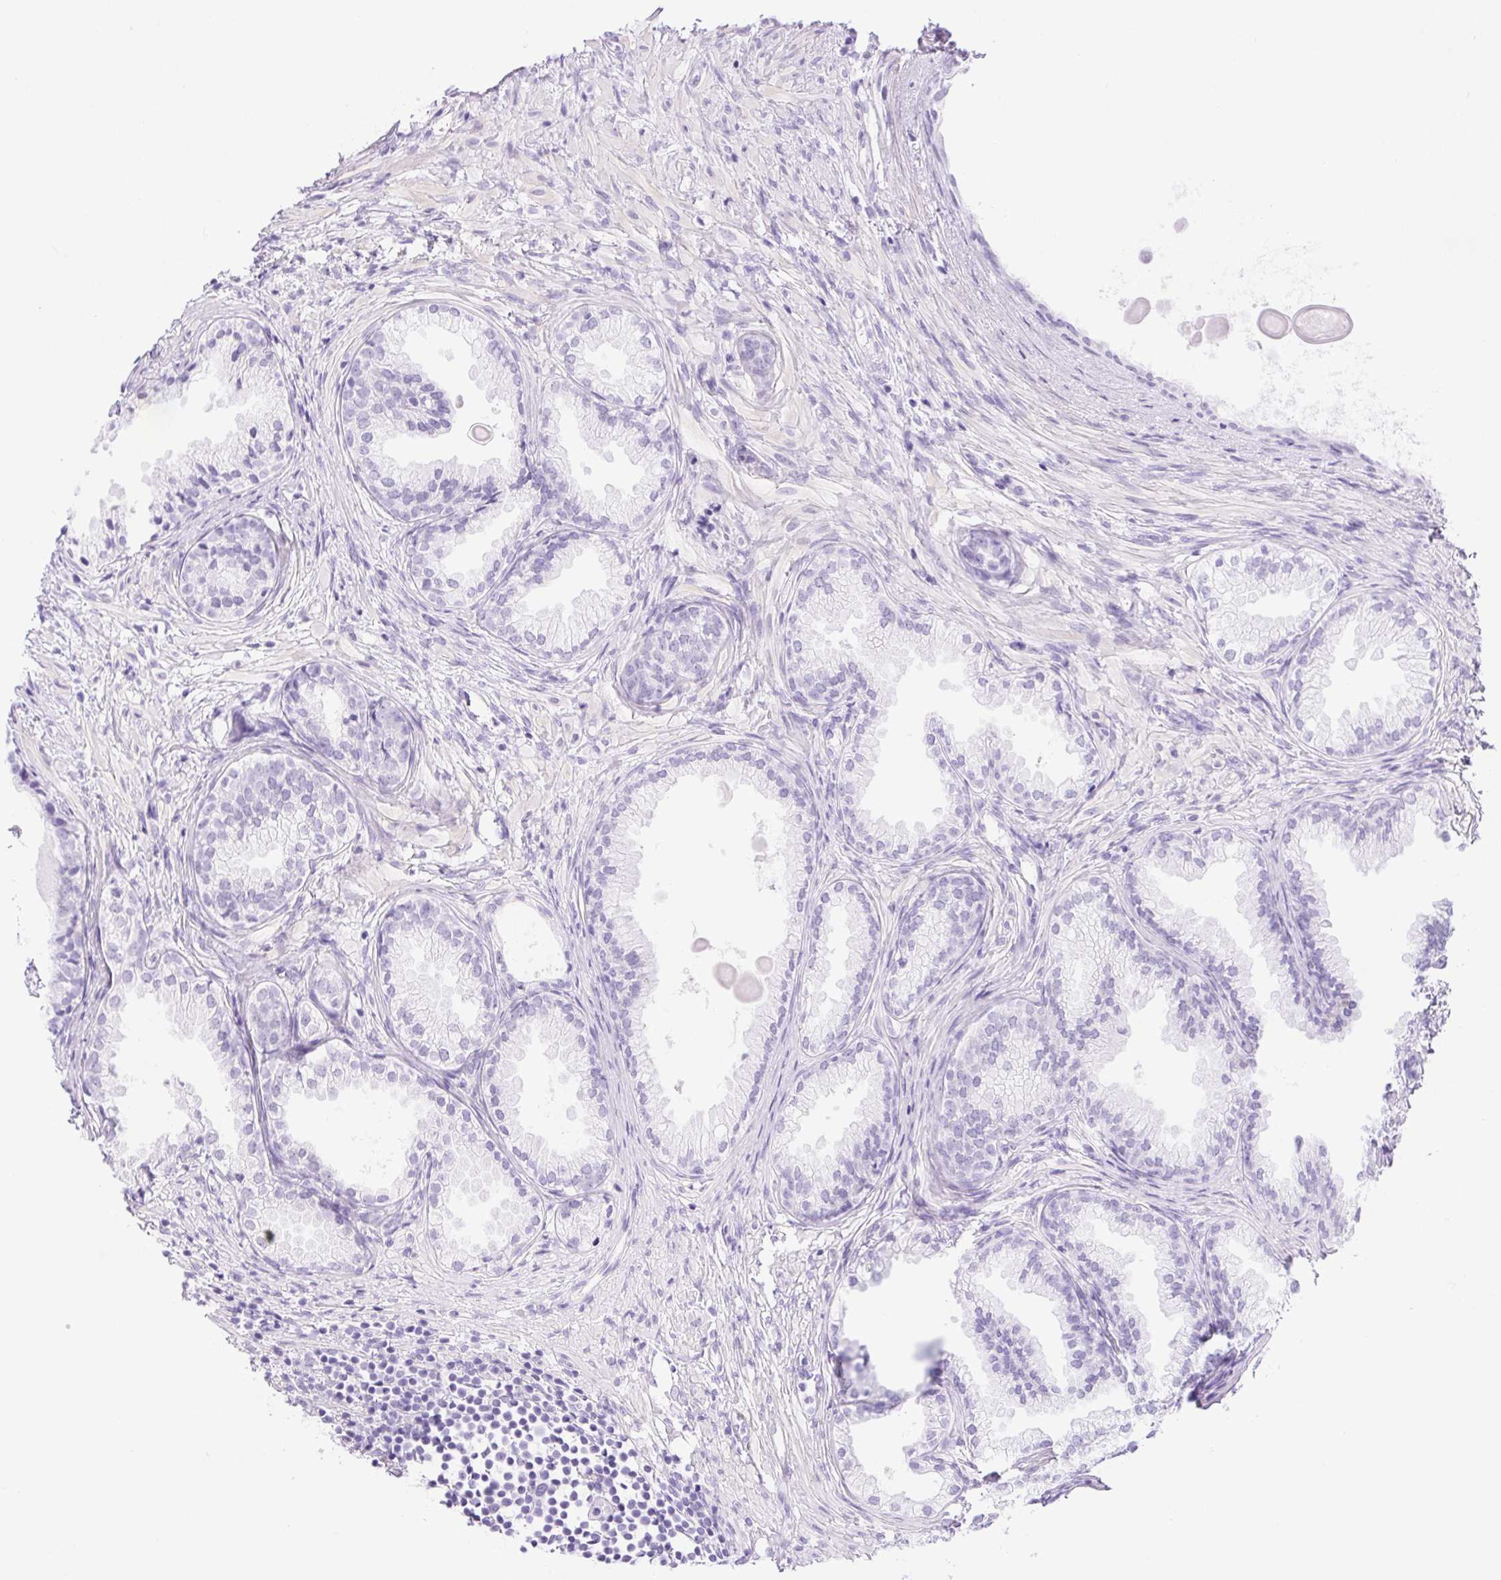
{"staining": {"intensity": "negative", "quantity": "none", "location": "none"}, "tissue": "prostate cancer", "cell_type": "Tumor cells", "image_type": "cancer", "snomed": [{"axis": "morphology", "description": "Adenocarcinoma, High grade"}, {"axis": "topography", "description": "Prostate"}], "caption": "Prostate cancer was stained to show a protein in brown. There is no significant staining in tumor cells.", "gene": "DDX17", "patient": {"sex": "male", "age": 83}}